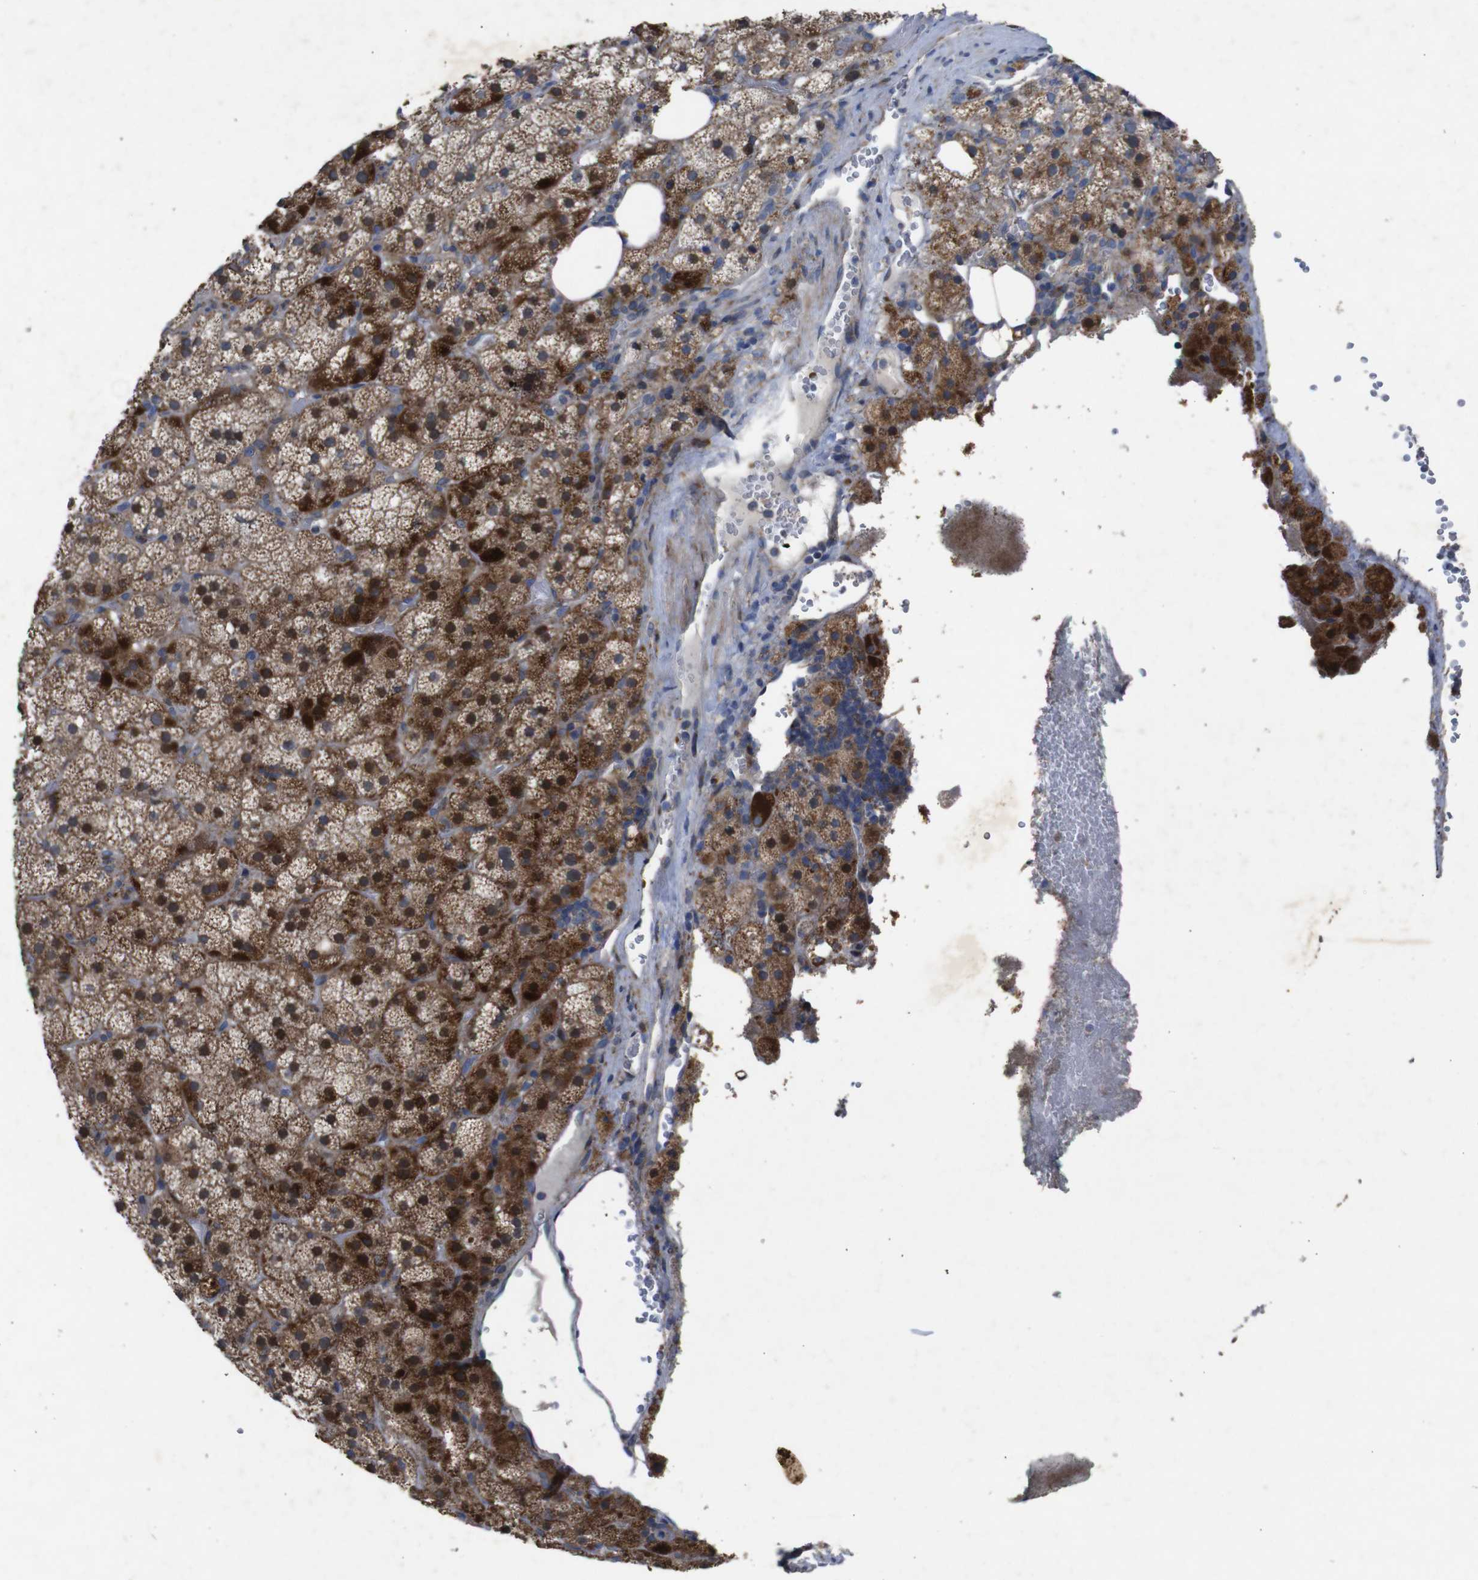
{"staining": {"intensity": "moderate", "quantity": ">75%", "location": "cytoplasmic/membranous"}, "tissue": "adrenal gland", "cell_type": "Glandular cells", "image_type": "normal", "snomed": [{"axis": "morphology", "description": "Normal tissue, NOS"}, {"axis": "topography", "description": "Adrenal gland"}], "caption": "Adrenal gland stained for a protein displays moderate cytoplasmic/membranous positivity in glandular cells. The protein of interest is stained brown, and the nuclei are stained in blue (DAB (3,3'-diaminobenzidine) IHC with brightfield microscopy, high magnification).", "gene": "CHST10", "patient": {"sex": "female", "age": 59}}